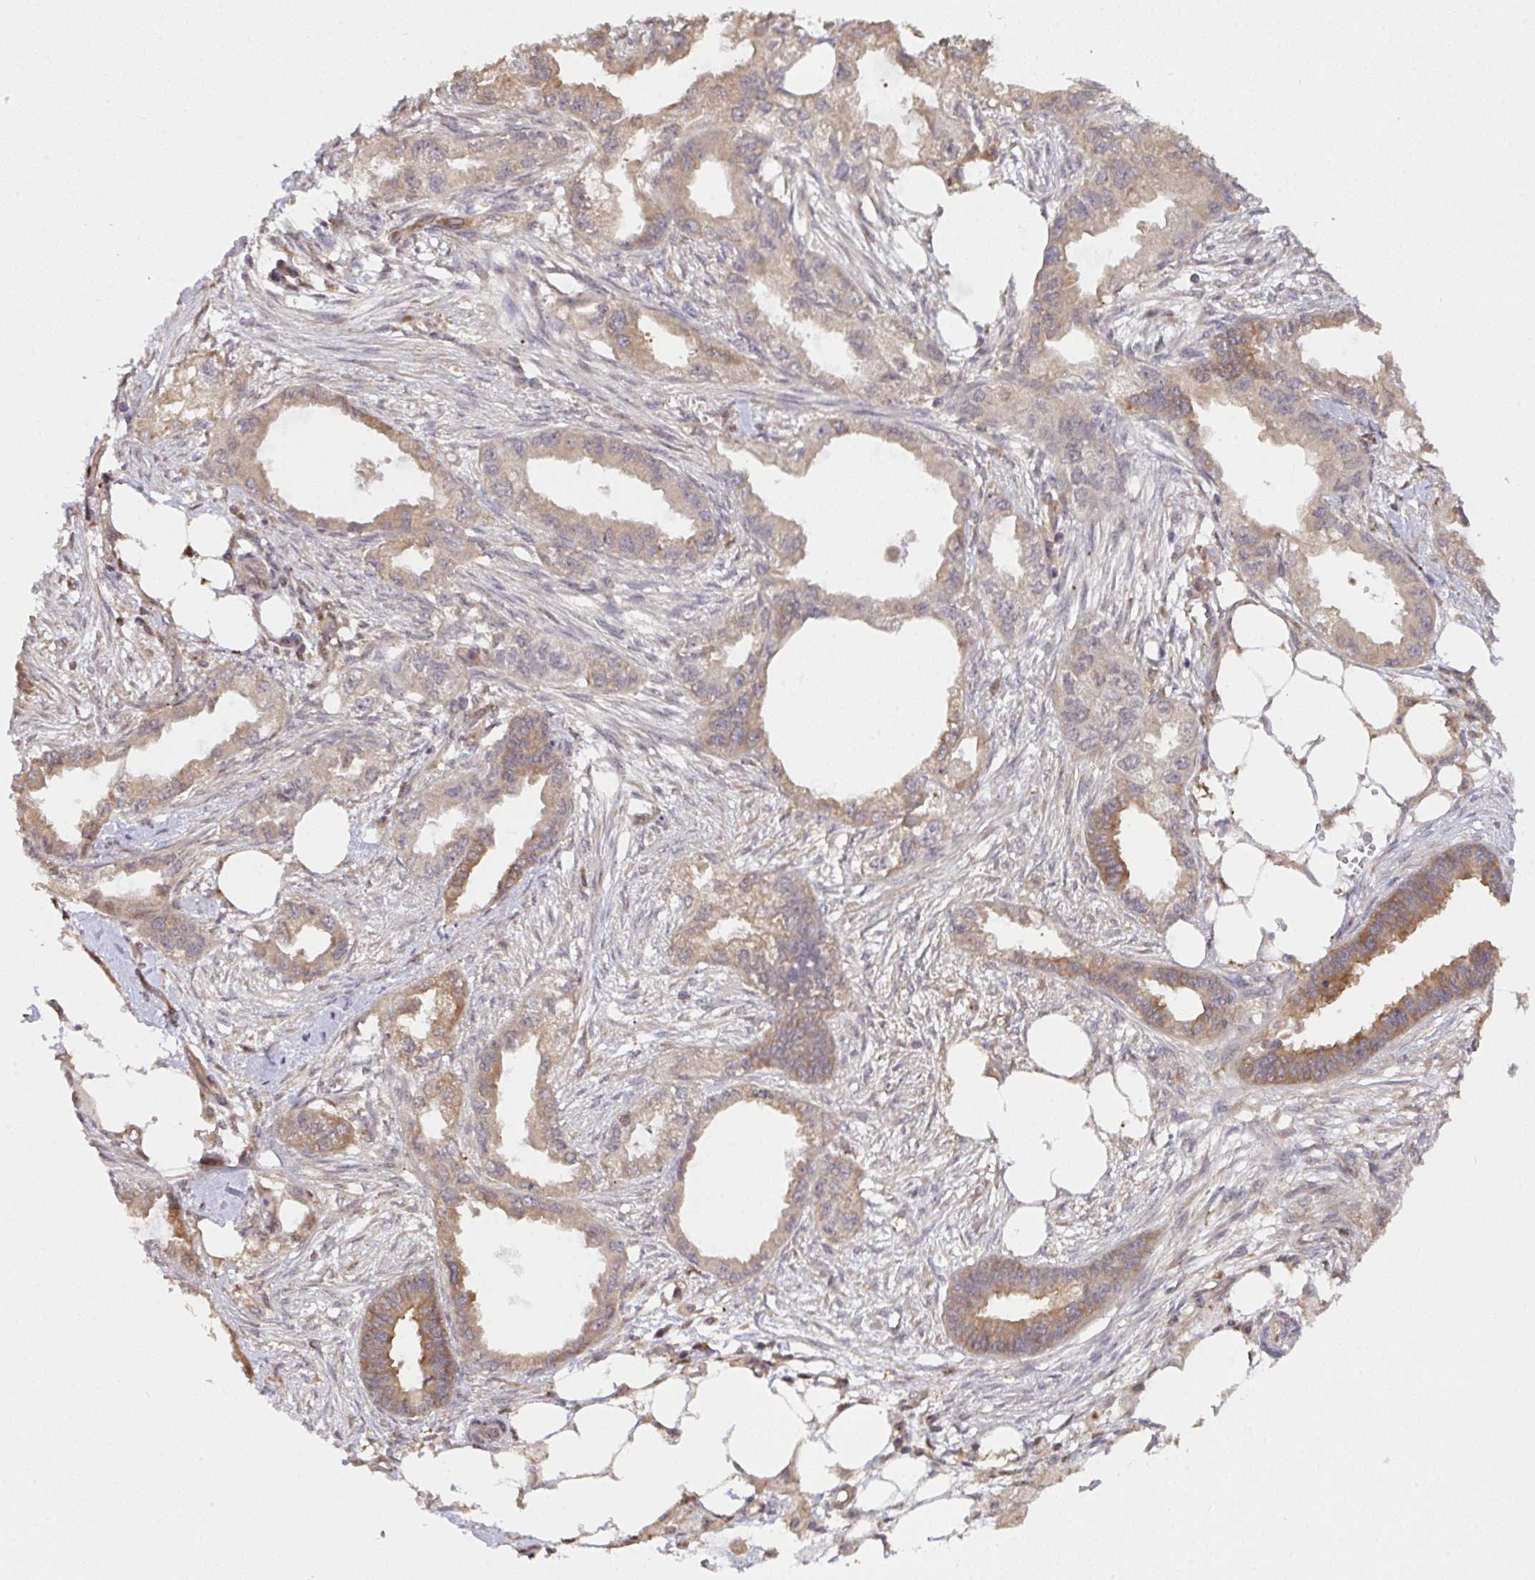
{"staining": {"intensity": "moderate", "quantity": "25%-75%", "location": "cytoplasmic/membranous"}, "tissue": "endometrial cancer", "cell_type": "Tumor cells", "image_type": "cancer", "snomed": [{"axis": "morphology", "description": "Adenocarcinoma, NOS"}, {"axis": "morphology", "description": "Adenocarcinoma, metastatic, NOS"}, {"axis": "topography", "description": "Adipose tissue"}, {"axis": "topography", "description": "Endometrium"}], "caption": "Moderate cytoplasmic/membranous positivity is appreciated in approximately 25%-75% of tumor cells in endometrial cancer.", "gene": "C12orf57", "patient": {"sex": "female", "age": 67}}